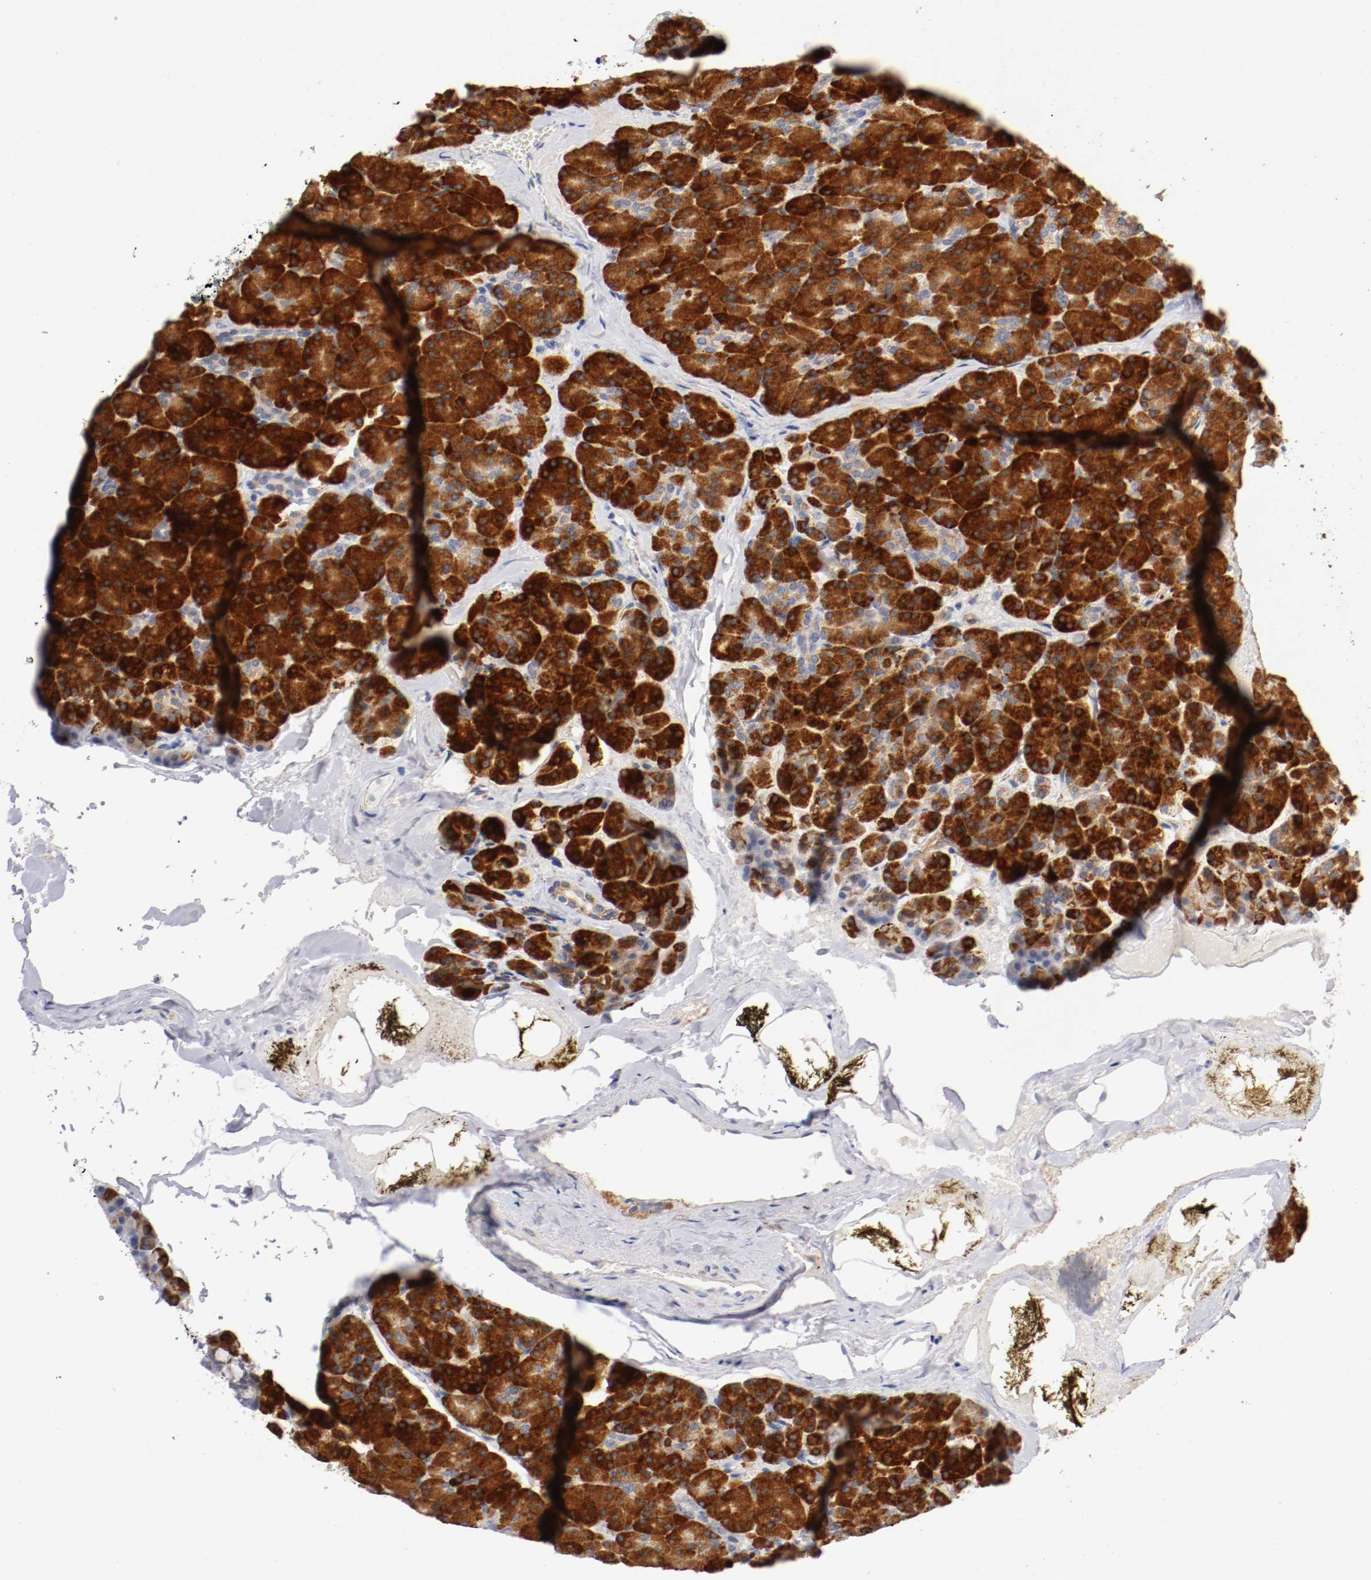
{"staining": {"intensity": "strong", "quantity": ">75%", "location": "cytoplasmic/membranous"}, "tissue": "pancreas", "cell_type": "Exocrine glandular cells", "image_type": "normal", "snomed": [{"axis": "morphology", "description": "Normal tissue, NOS"}, {"axis": "topography", "description": "Pancreas"}], "caption": "A high-resolution image shows immunohistochemistry staining of unremarkable pancreas, which demonstrates strong cytoplasmic/membranous staining in about >75% of exocrine glandular cells.", "gene": "TRAF2", "patient": {"sex": "female", "age": 35}}